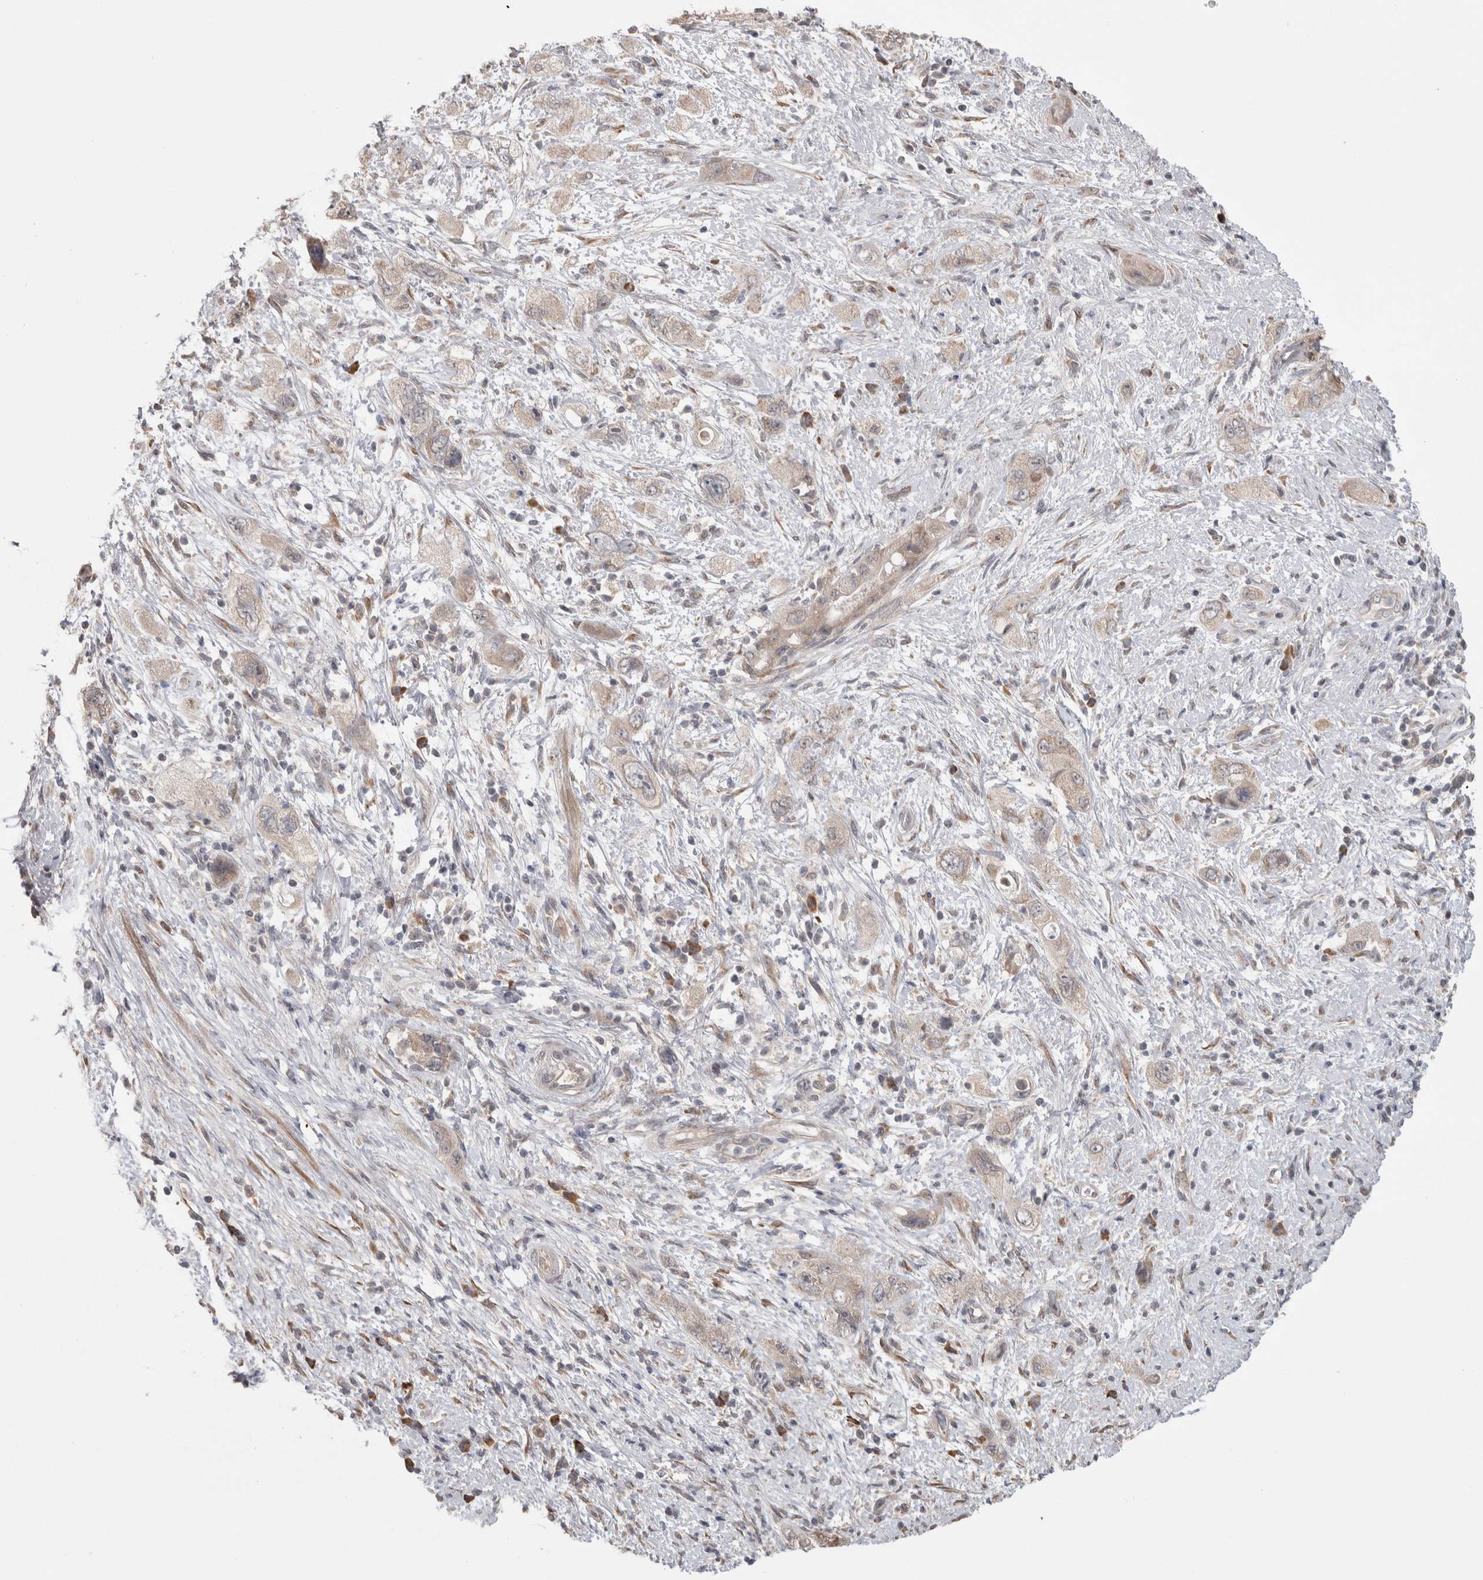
{"staining": {"intensity": "weak", "quantity": "<25%", "location": "cytoplasmic/membranous"}, "tissue": "pancreatic cancer", "cell_type": "Tumor cells", "image_type": "cancer", "snomed": [{"axis": "morphology", "description": "Adenocarcinoma, NOS"}, {"axis": "topography", "description": "Pancreas"}], "caption": "Immunohistochemistry photomicrograph of human pancreatic adenocarcinoma stained for a protein (brown), which exhibits no positivity in tumor cells.", "gene": "CUL2", "patient": {"sex": "female", "age": 73}}